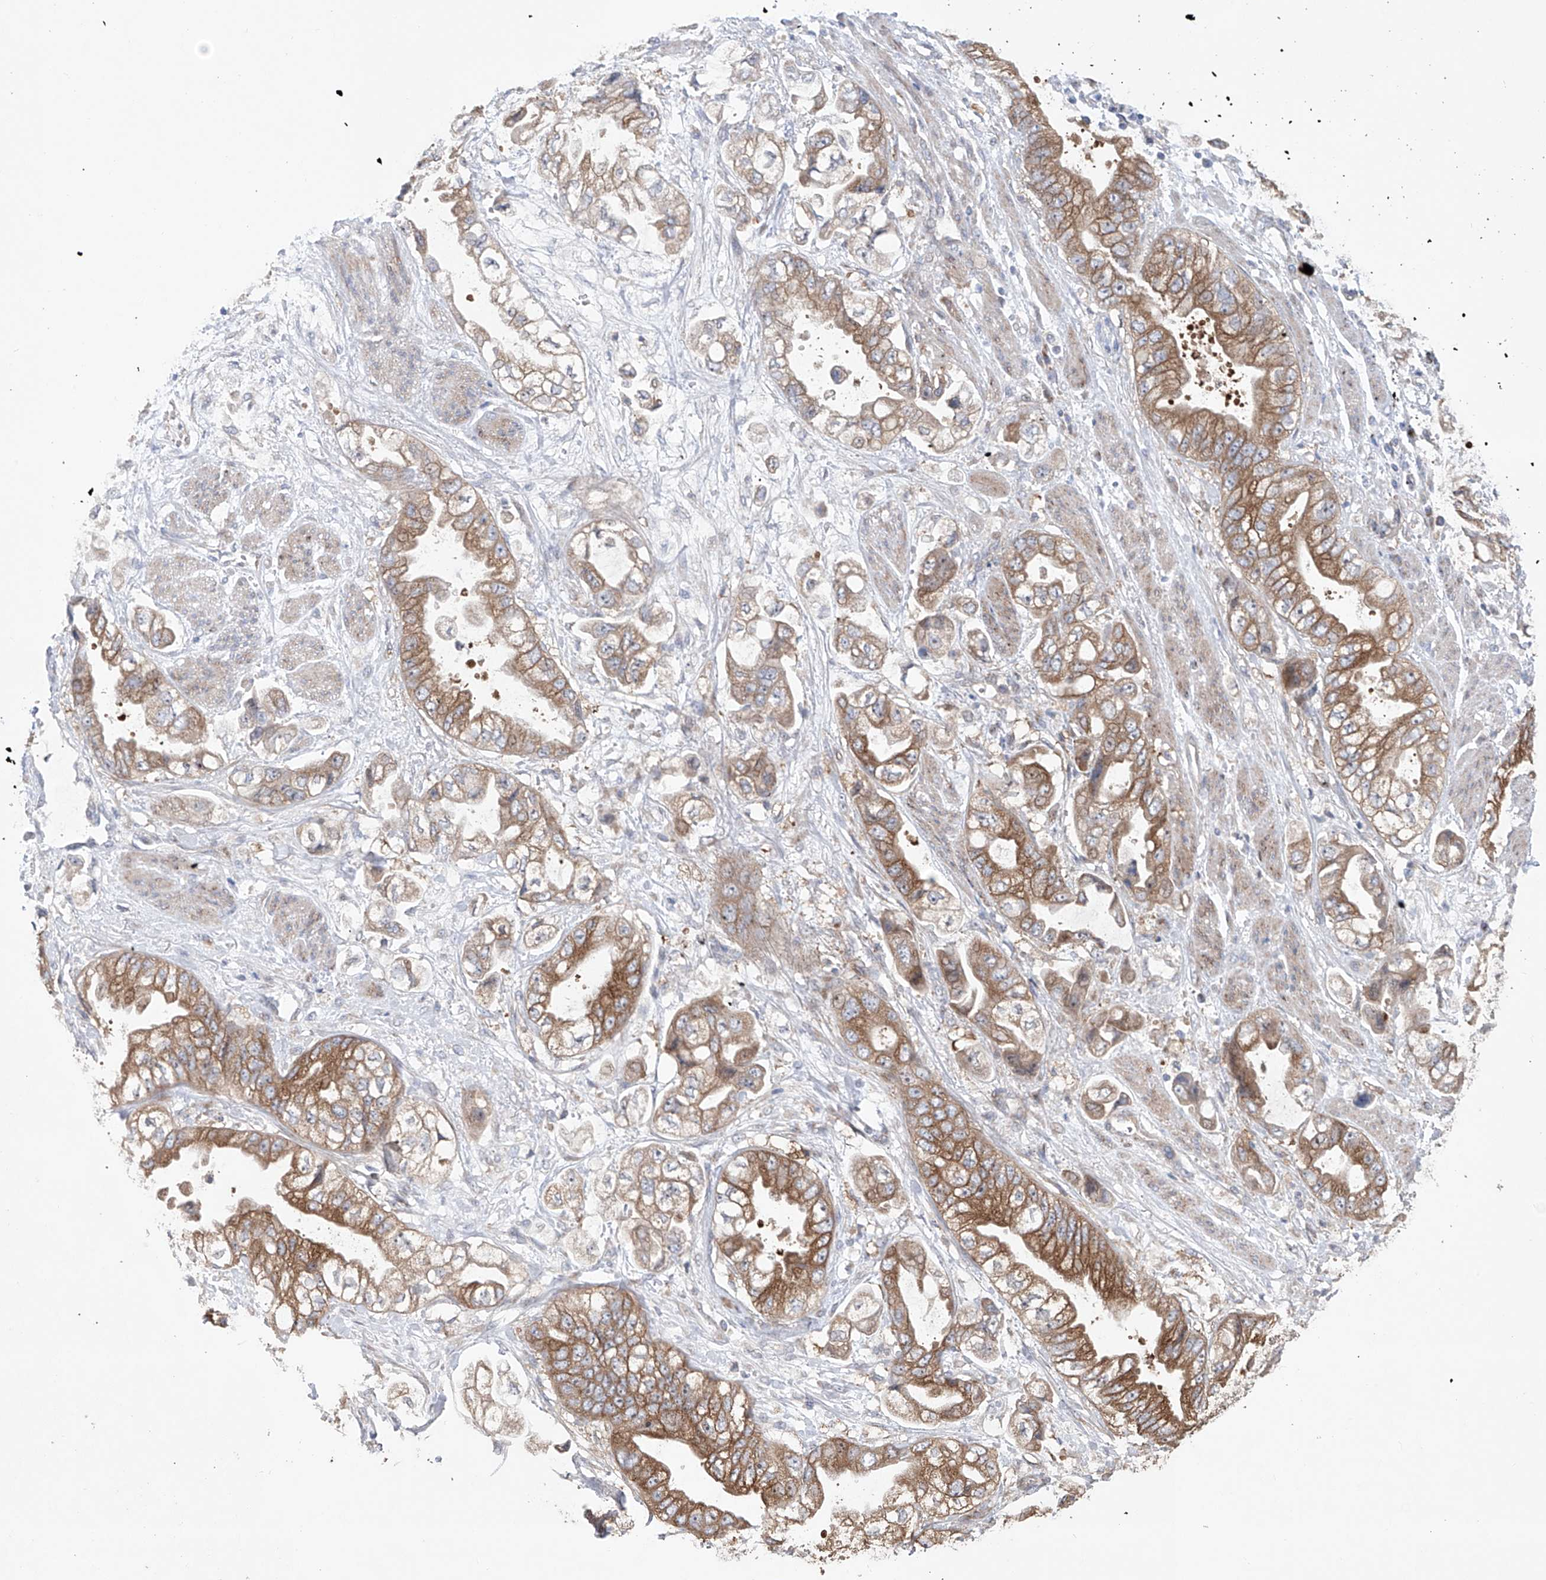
{"staining": {"intensity": "moderate", "quantity": ">75%", "location": "cytoplasmic/membranous"}, "tissue": "stomach cancer", "cell_type": "Tumor cells", "image_type": "cancer", "snomed": [{"axis": "morphology", "description": "Adenocarcinoma, NOS"}, {"axis": "topography", "description": "Stomach"}], "caption": "Protein expression analysis of stomach cancer reveals moderate cytoplasmic/membranous positivity in about >75% of tumor cells.", "gene": "KLC4", "patient": {"sex": "male", "age": 62}}